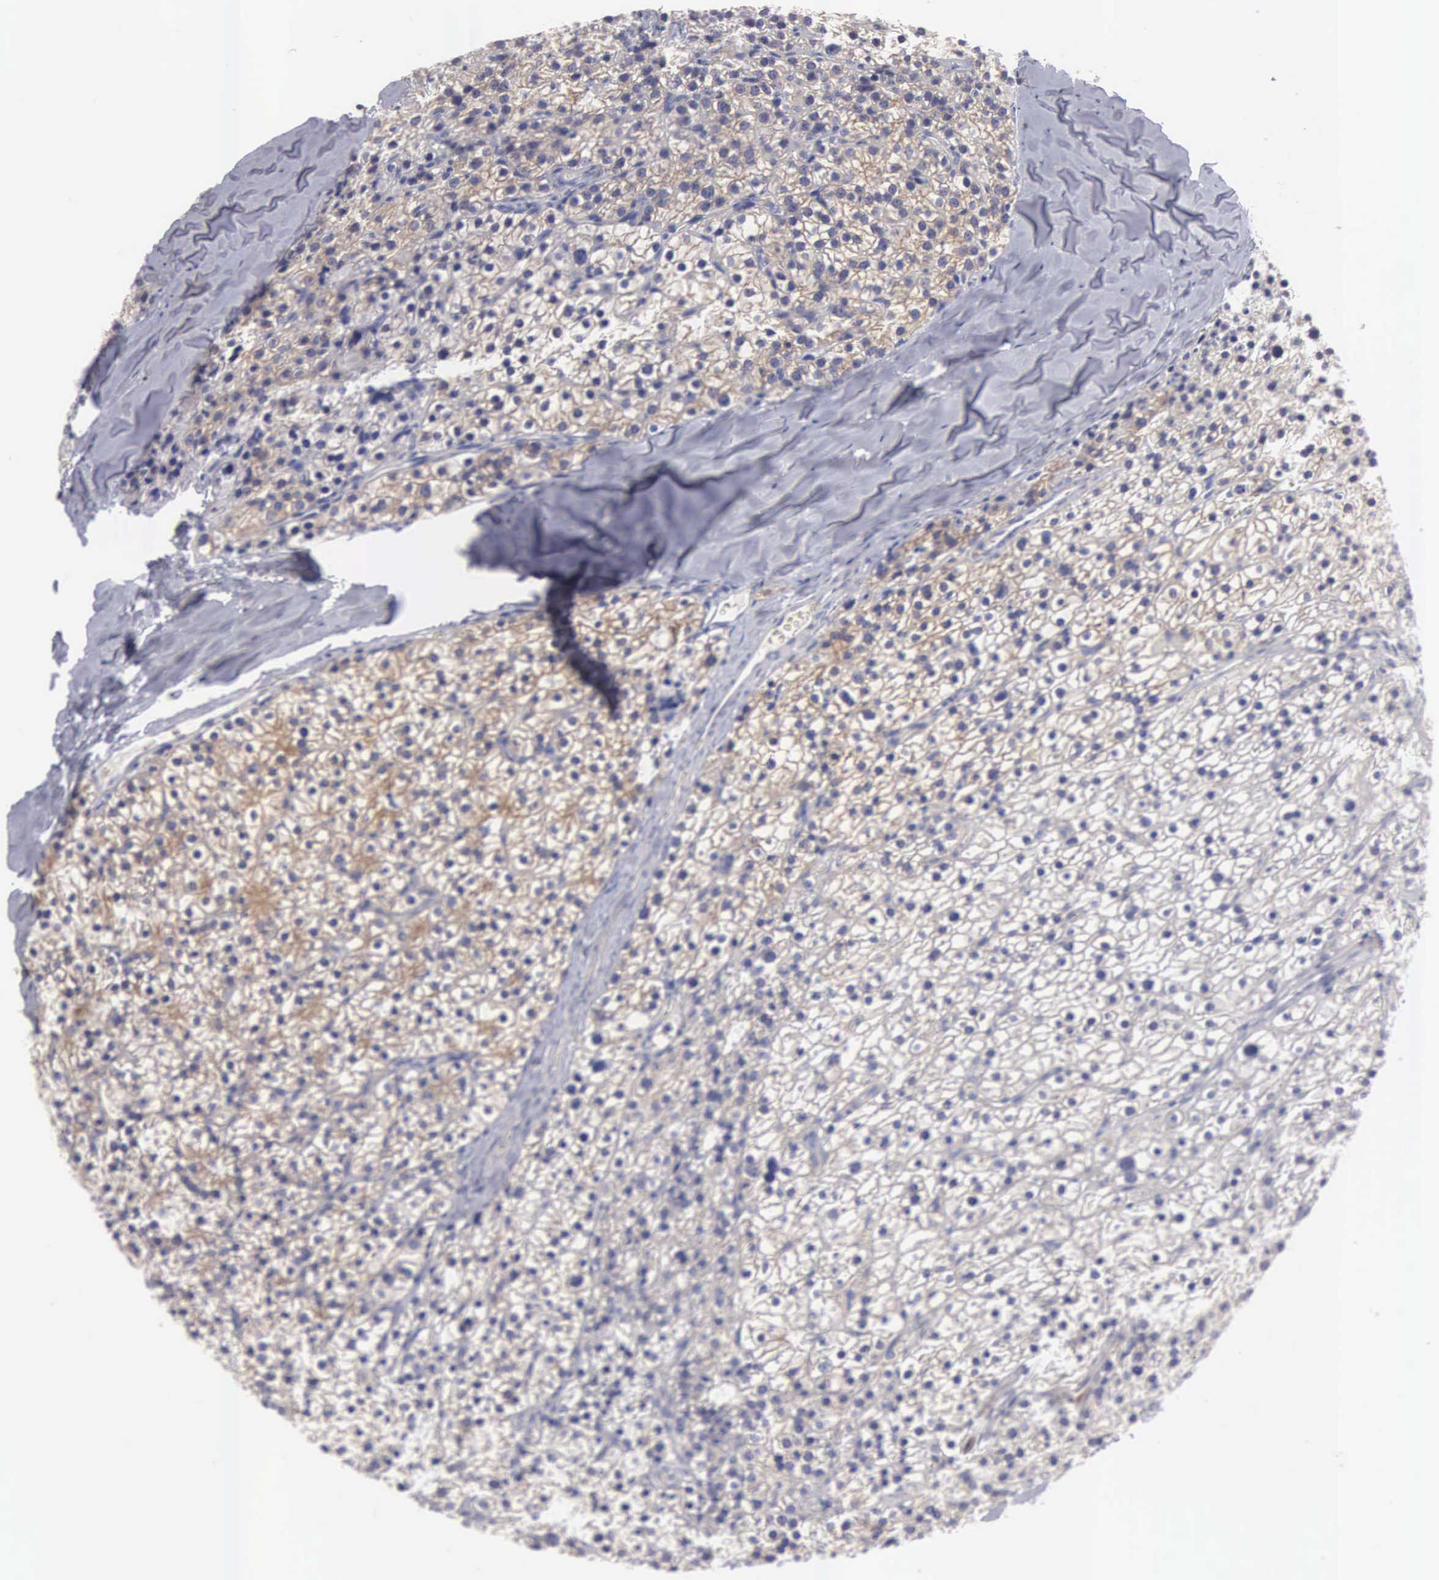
{"staining": {"intensity": "weak", "quantity": "25%-75%", "location": "cytoplasmic/membranous"}, "tissue": "parathyroid gland", "cell_type": "Glandular cells", "image_type": "normal", "snomed": [{"axis": "morphology", "description": "Normal tissue, NOS"}, {"axis": "topography", "description": "Parathyroid gland"}], "caption": "A brown stain labels weak cytoplasmic/membranous staining of a protein in glandular cells of unremarkable human parathyroid gland. The staining is performed using DAB (3,3'-diaminobenzidine) brown chromogen to label protein expression. The nuclei are counter-stained blue using hematoxylin.", "gene": "CEP170B", "patient": {"sex": "female", "age": 54}}